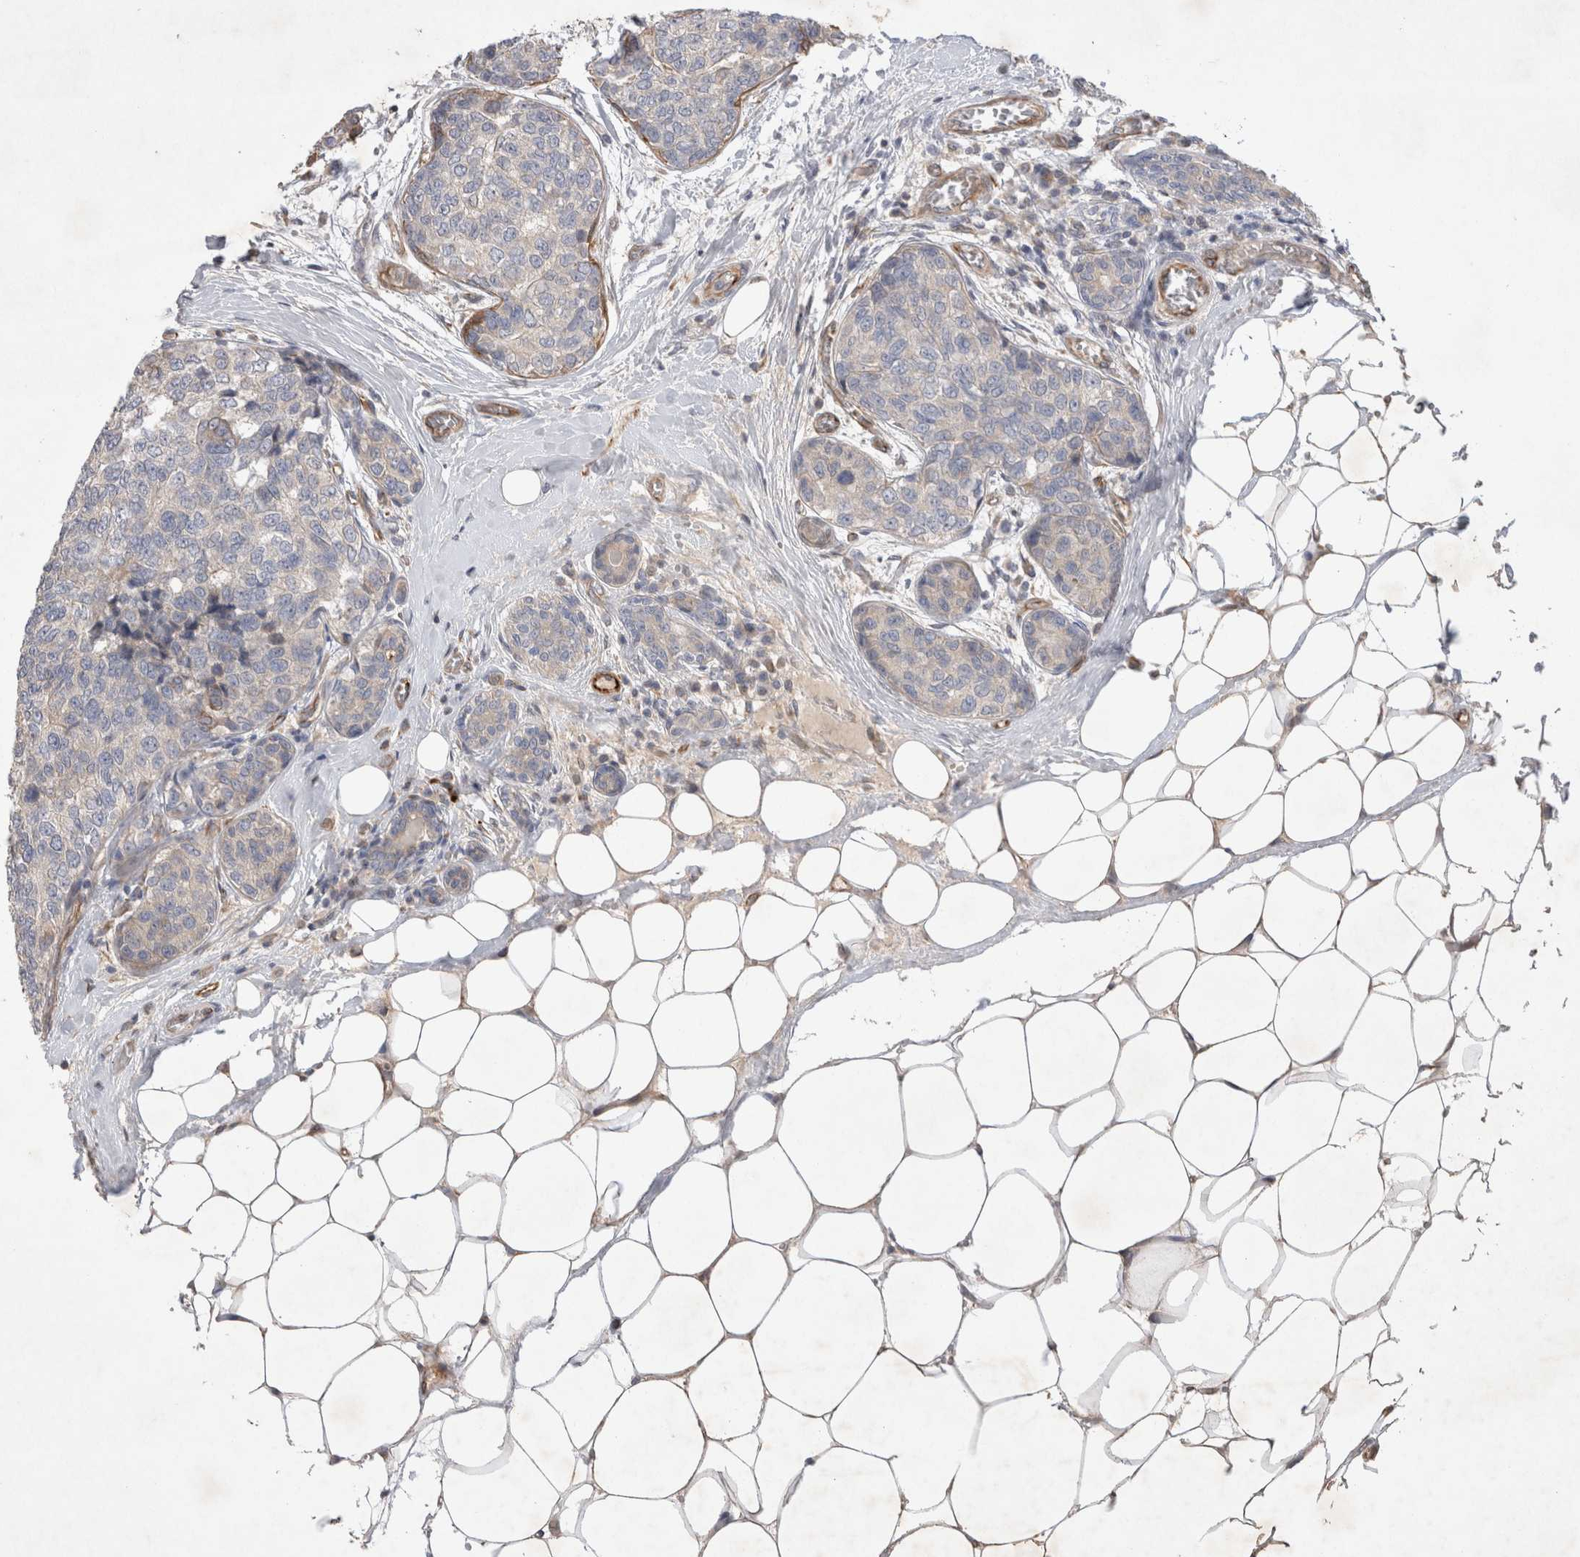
{"staining": {"intensity": "negative", "quantity": "none", "location": "none"}, "tissue": "breast cancer", "cell_type": "Tumor cells", "image_type": "cancer", "snomed": [{"axis": "morphology", "description": "Normal tissue, NOS"}, {"axis": "morphology", "description": "Duct carcinoma"}, {"axis": "topography", "description": "Breast"}], "caption": "Invasive ductal carcinoma (breast) was stained to show a protein in brown. There is no significant staining in tumor cells.", "gene": "NMU", "patient": {"sex": "female", "age": 43}}